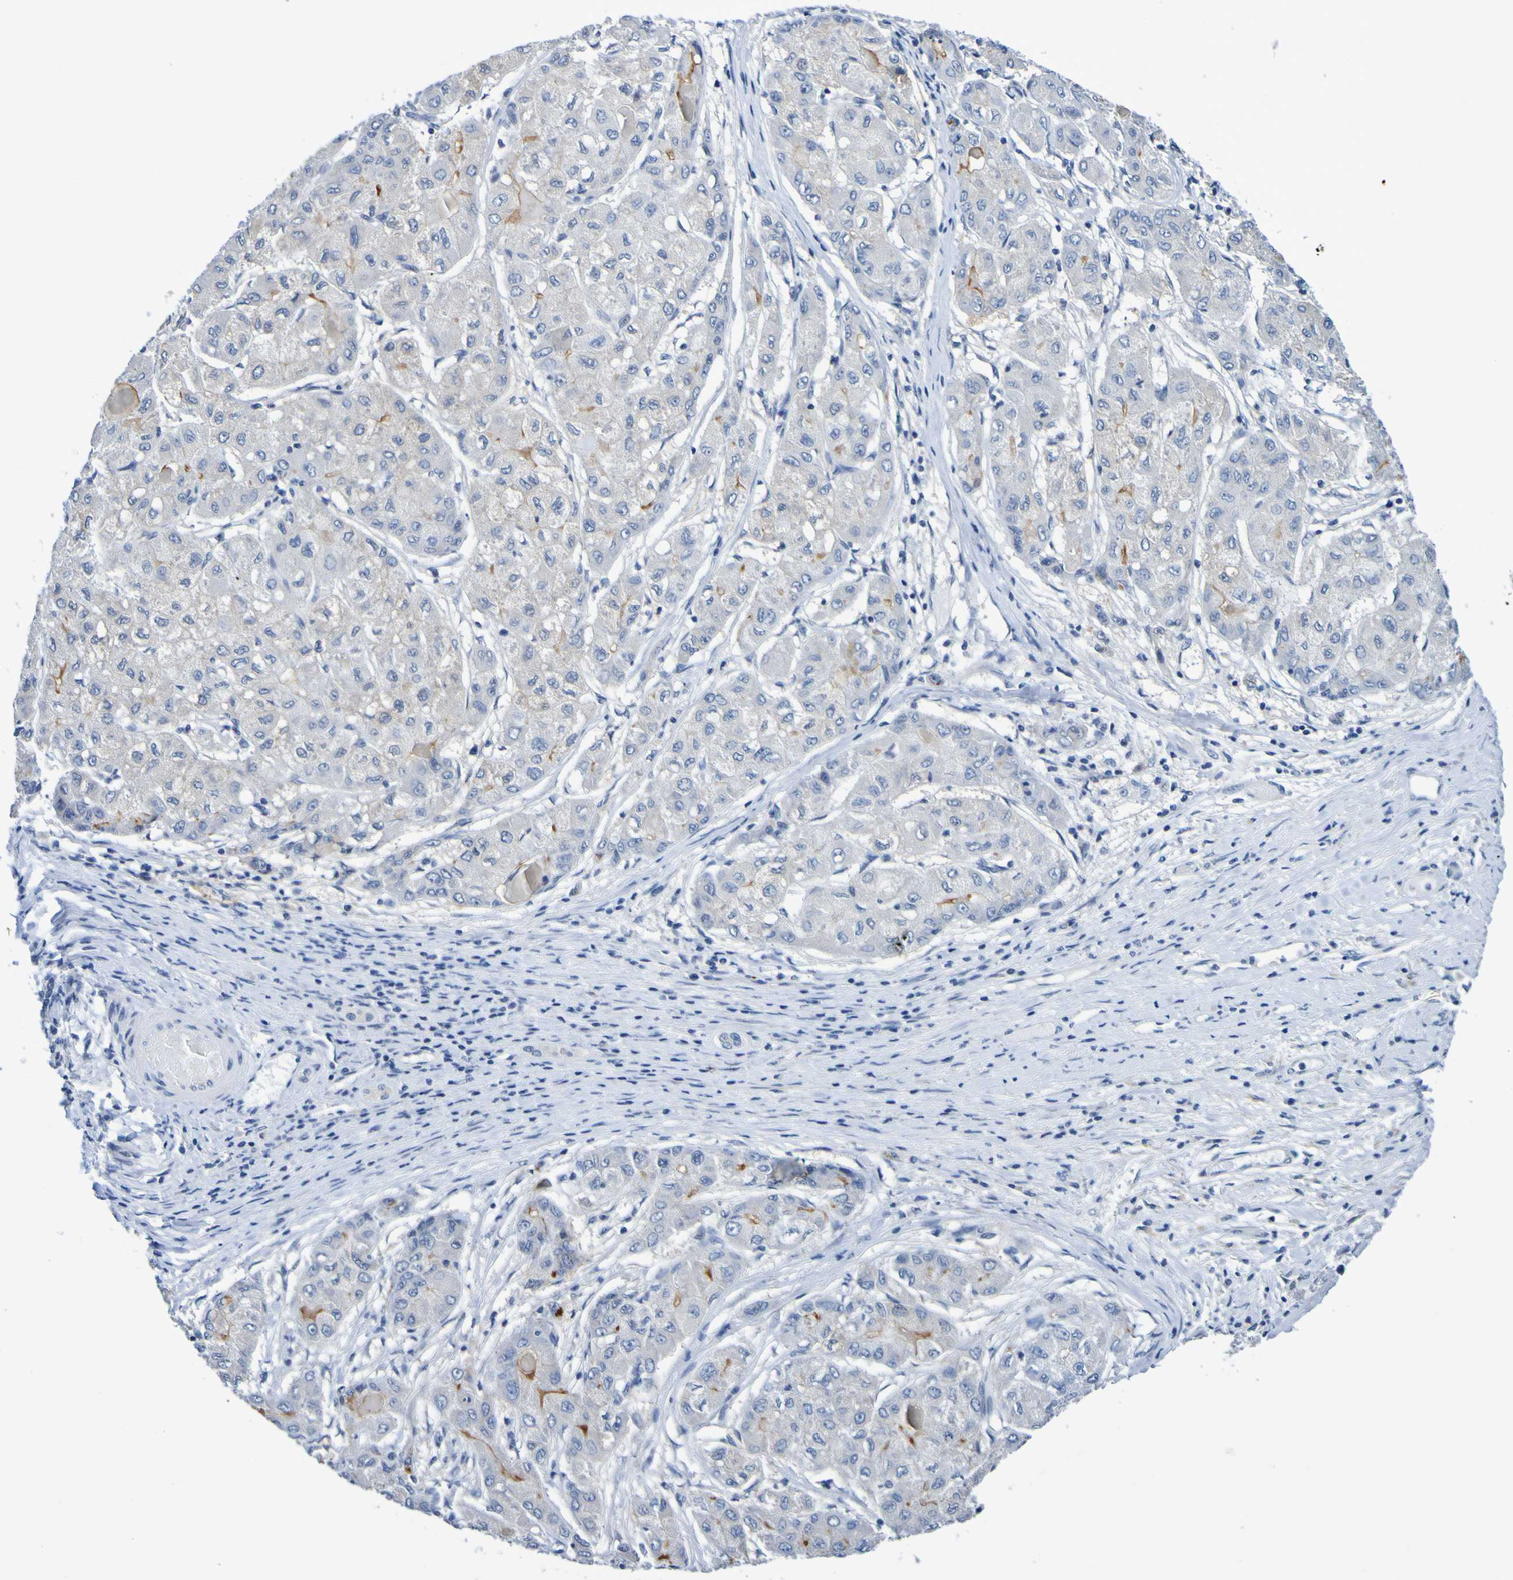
{"staining": {"intensity": "moderate", "quantity": "<25%", "location": "cytoplasmic/membranous"}, "tissue": "liver cancer", "cell_type": "Tumor cells", "image_type": "cancer", "snomed": [{"axis": "morphology", "description": "Carcinoma, Hepatocellular, NOS"}, {"axis": "topography", "description": "Liver"}], "caption": "This is a photomicrograph of IHC staining of liver hepatocellular carcinoma, which shows moderate positivity in the cytoplasmic/membranous of tumor cells.", "gene": "VMA21", "patient": {"sex": "male", "age": 80}}